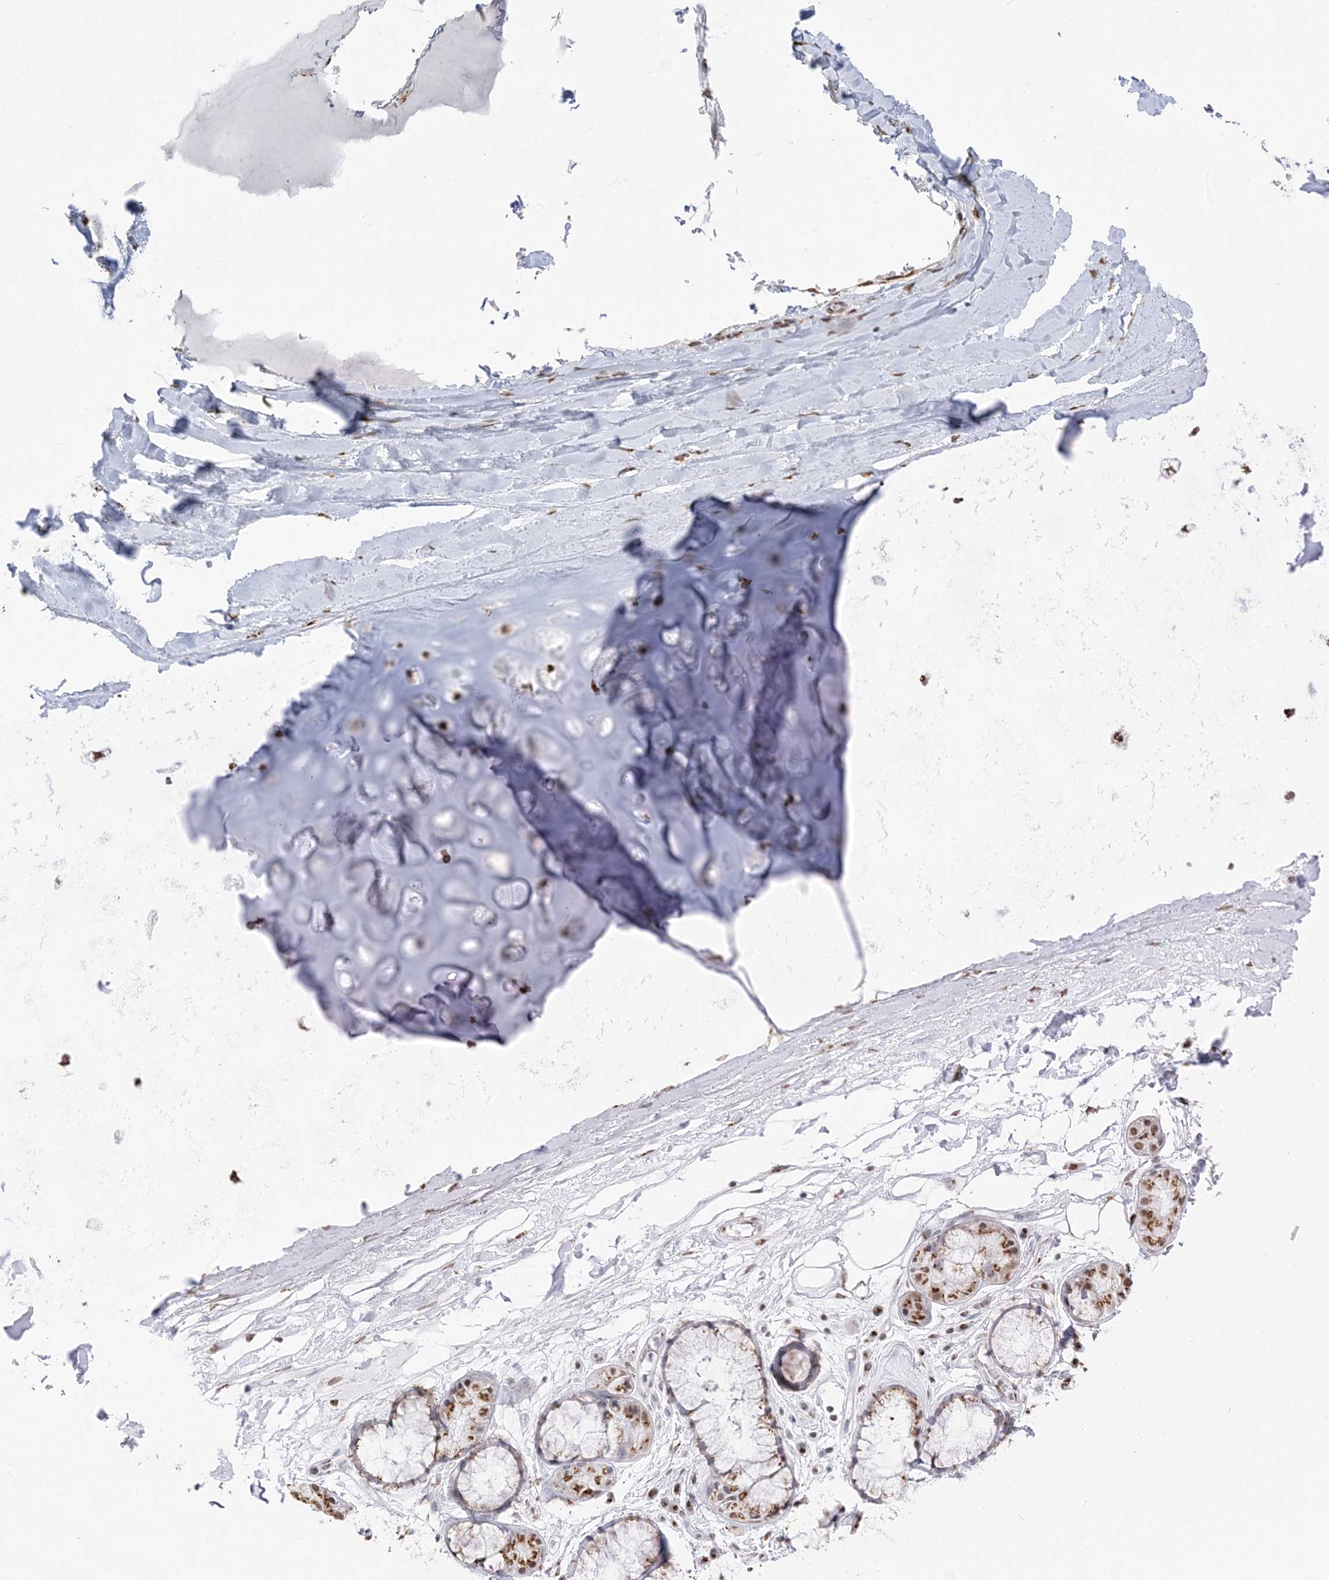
{"staining": {"intensity": "negative", "quantity": "none", "location": "none"}, "tissue": "adipose tissue", "cell_type": "Adipocytes", "image_type": "normal", "snomed": [{"axis": "morphology", "description": "Normal tissue, NOS"}, {"axis": "topography", "description": "Bronchus"}], "caption": "Normal adipose tissue was stained to show a protein in brown. There is no significant staining in adipocytes.", "gene": "GPR107", "patient": {"sex": "male", "age": 66}}